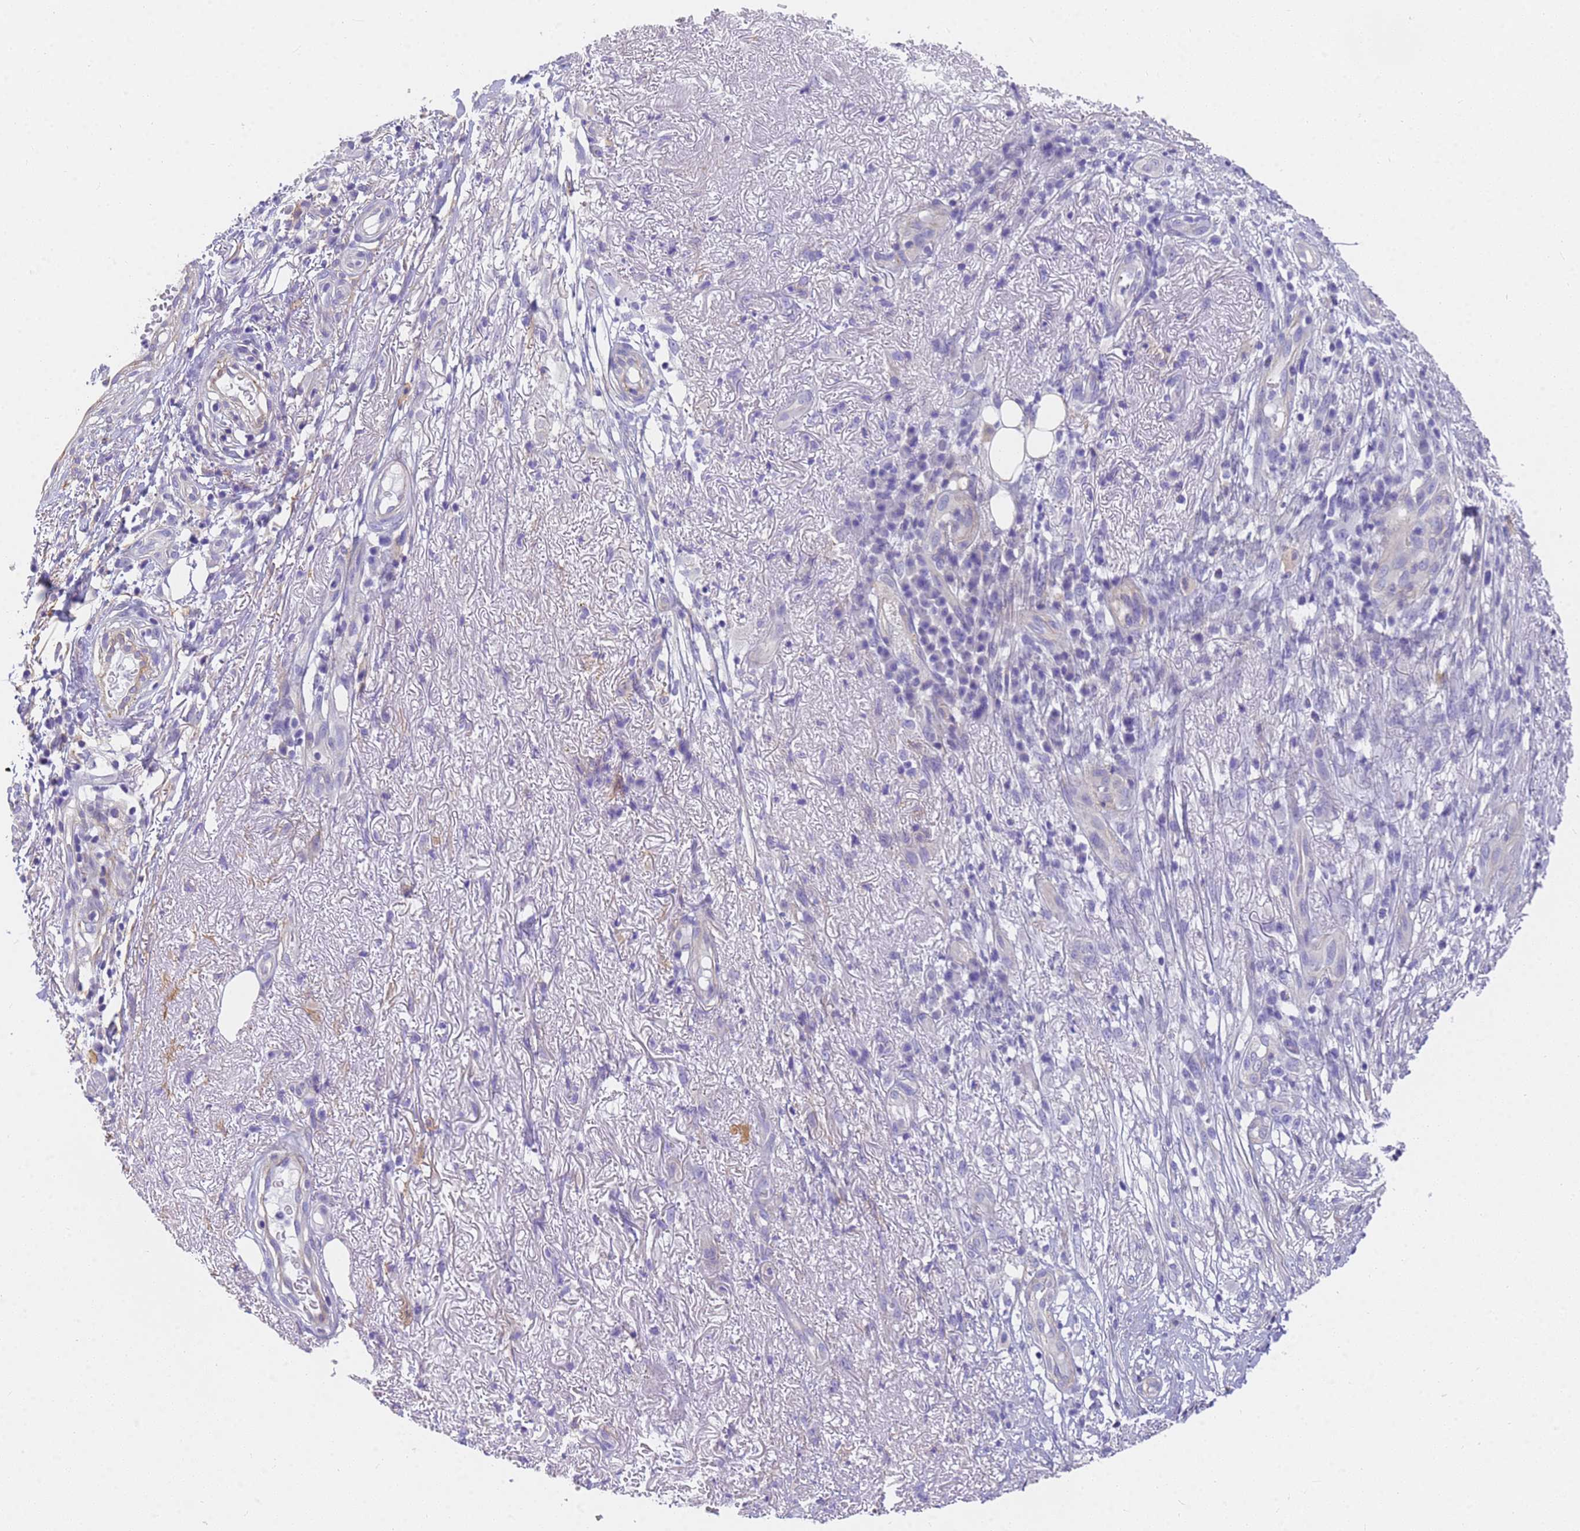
{"staining": {"intensity": "moderate", "quantity": "<25%", "location": "cytoplasmic/membranous"}, "tissue": "skin cancer", "cell_type": "Tumor cells", "image_type": "cancer", "snomed": [{"axis": "morphology", "description": "Squamous cell carcinoma, NOS"}, {"axis": "topography", "description": "Skin"}], "caption": "Immunohistochemical staining of skin cancer (squamous cell carcinoma) shows low levels of moderate cytoplasmic/membranous positivity in about <25% of tumor cells.", "gene": "MVB12A", "patient": {"sex": "male", "age": 70}}